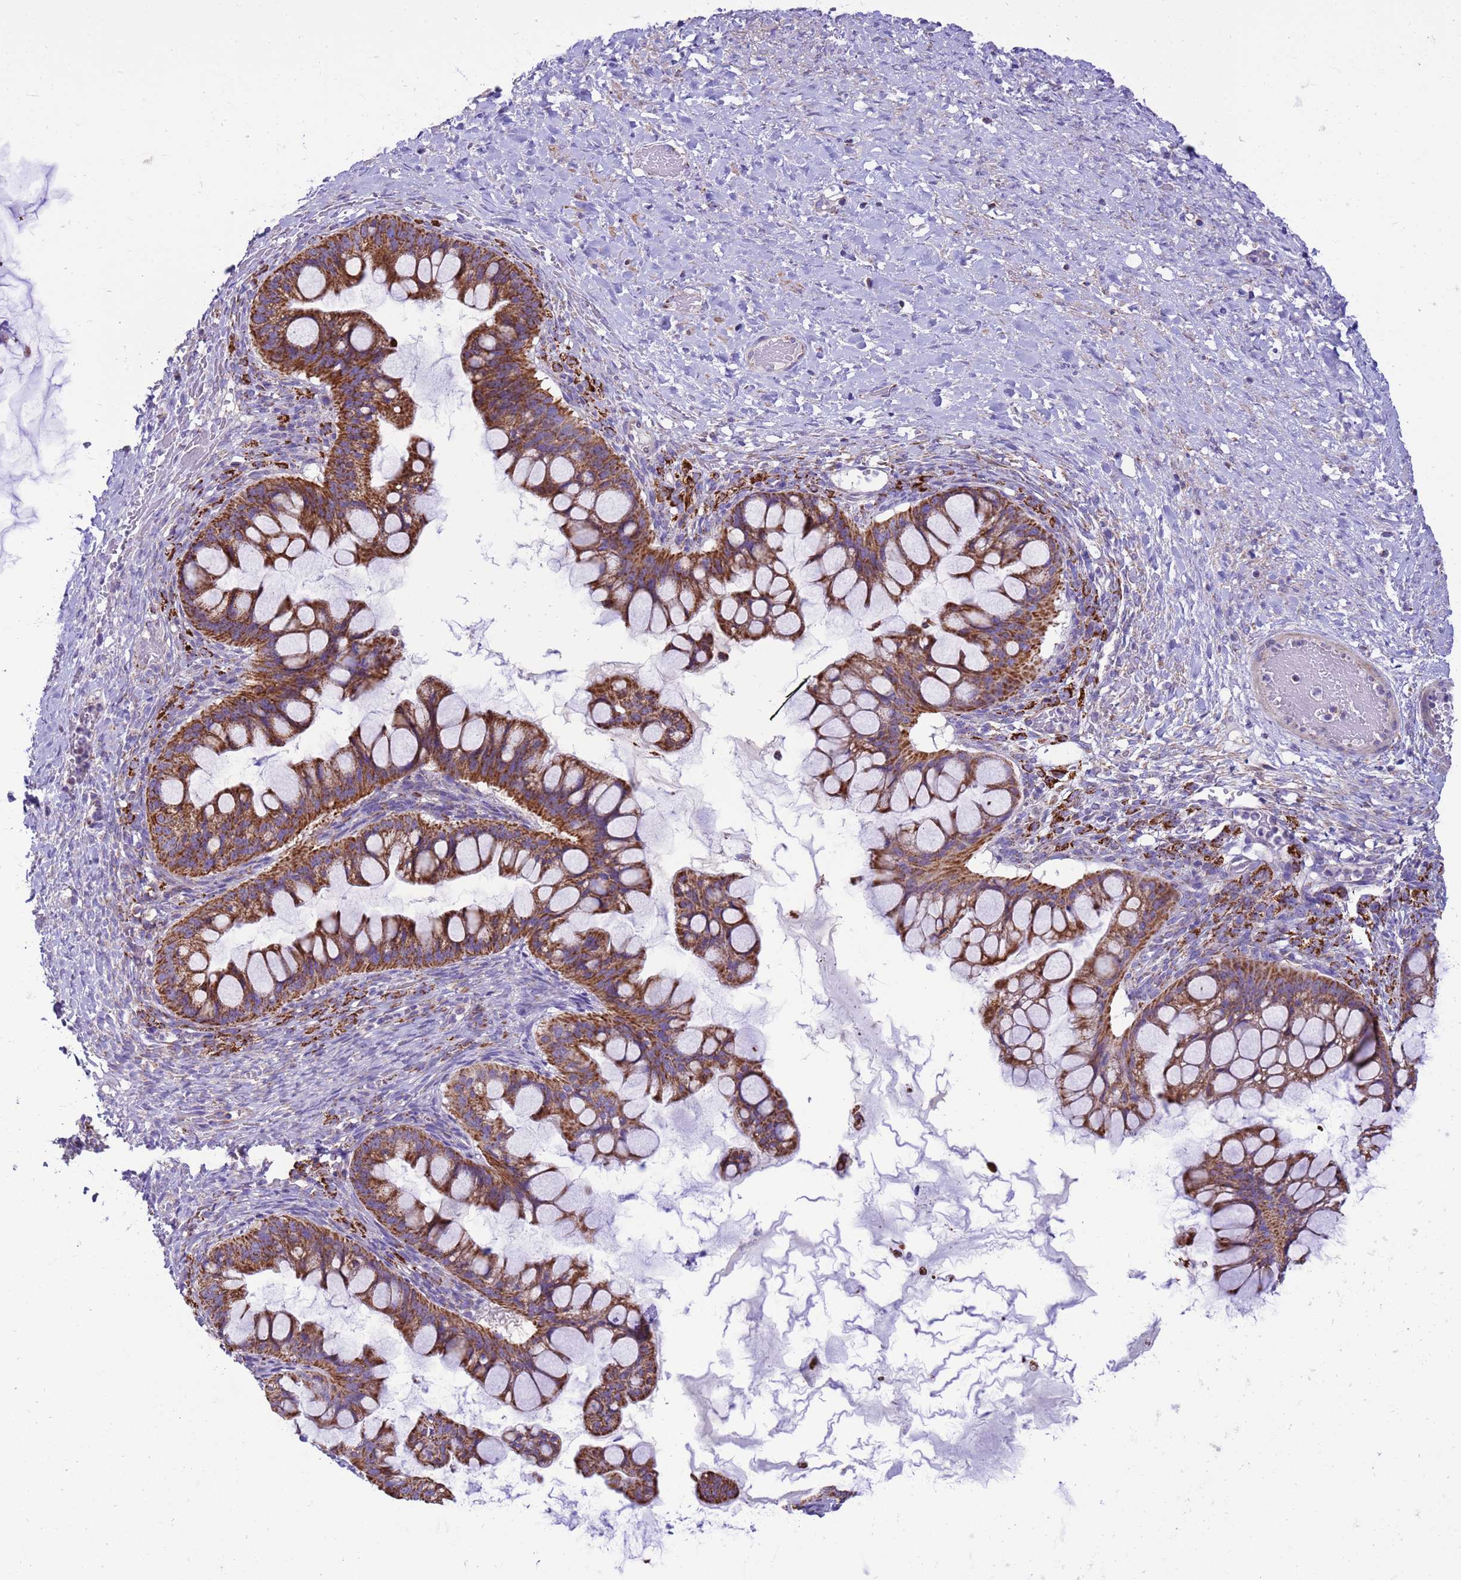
{"staining": {"intensity": "strong", "quantity": ">75%", "location": "cytoplasmic/membranous"}, "tissue": "ovarian cancer", "cell_type": "Tumor cells", "image_type": "cancer", "snomed": [{"axis": "morphology", "description": "Cystadenocarcinoma, mucinous, NOS"}, {"axis": "topography", "description": "Ovary"}], "caption": "Immunohistochemistry staining of ovarian cancer (mucinous cystadenocarcinoma), which demonstrates high levels of strong cytoplasmic/membranous expression in about >75% of tumor cells indicating strong cytoplasmic/membranous protein positivity. The staining was performed using DAB (brown) for protein detection and nuclei were counterstained in hematoxylin (blue).", "gene": "RNF165", "patient": {"sex": "female", "age": 73}}